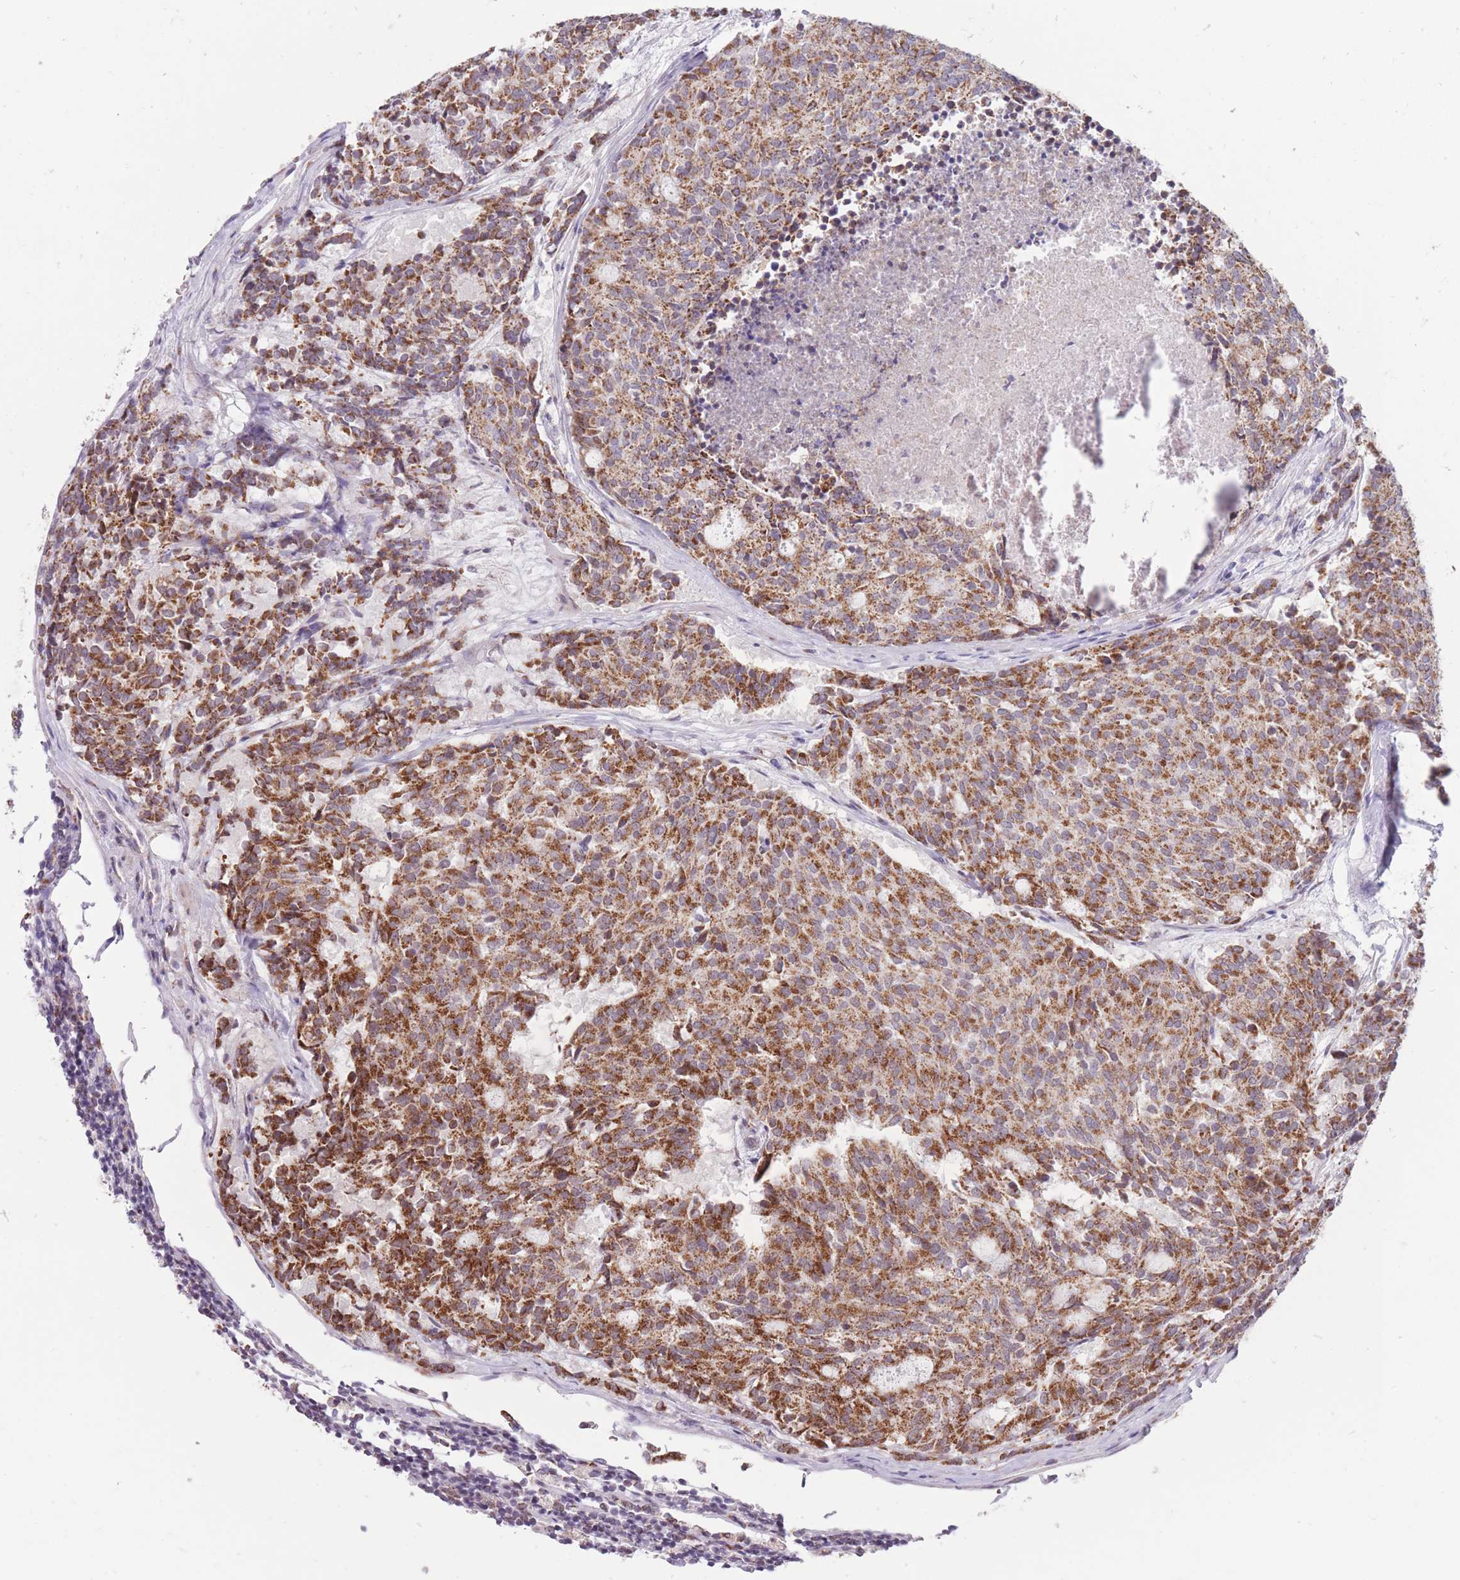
{"staining": {"intensity": "moderate", "quantity": ">75%", "location": "cytoplasmic/membranous"}, "tissue": "carcinoid", "cell_type": "Tumor cells", "image_type": "cancer", "snomed": [{"axis": "morphology", "description": "Carcinoid, malignant, NOS"}, {"axis": "topography", "description": "Pancreas"}], "caption": "Immunohistochemistry of human carcinoid demonstrates medium levels of moderate cytoplasmic/membranous staining in about >75% of tumor cells.", "gene": "NELL1", "patient": {"sex": "female", "age": 54}}